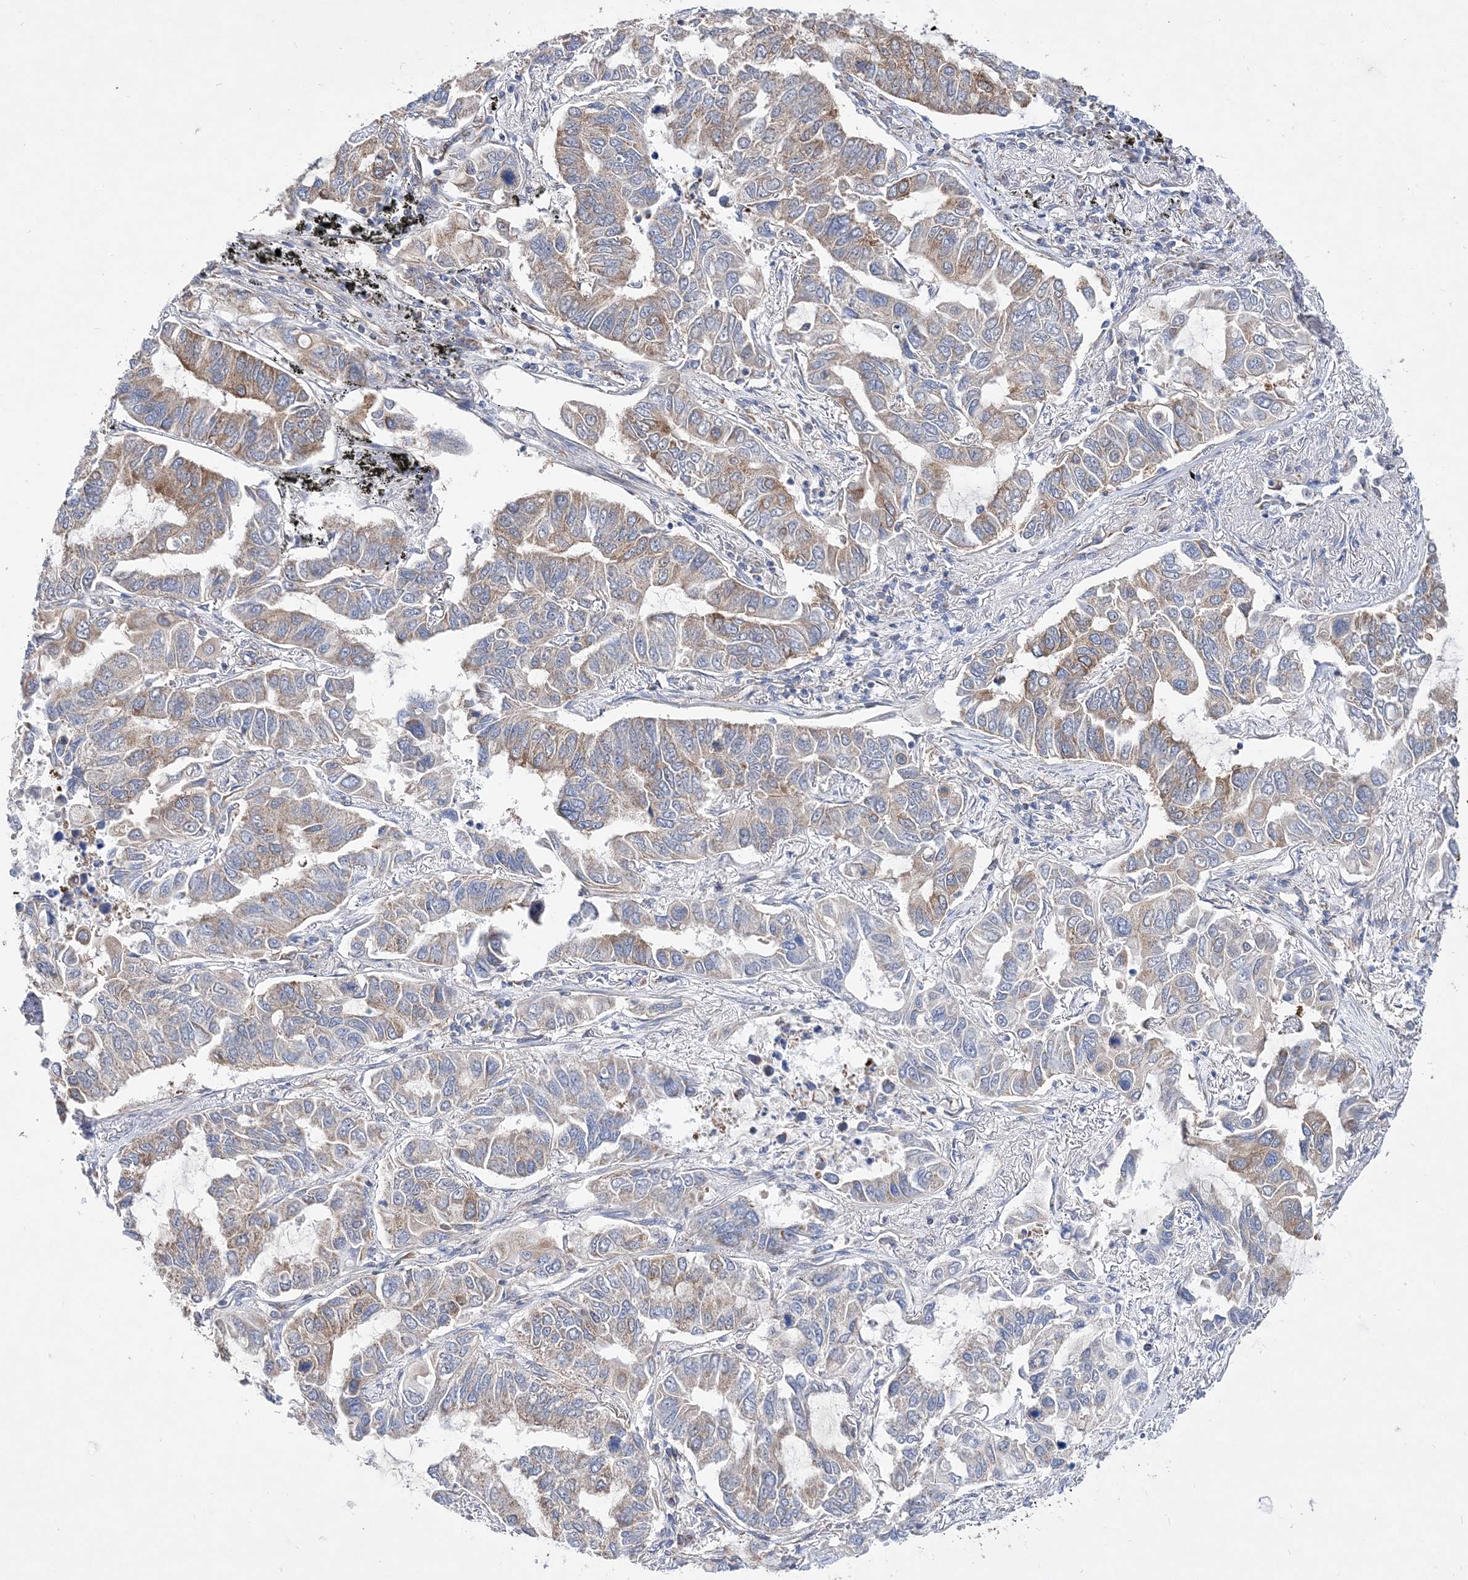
{"staining": {"intensity": "weak", "quantity": "25%-75%", "location": "cytoplasmic/membranous"}, "tissue": "lung cancer", "cell_type": "Tumor cells", "image_type": "cancer", "snomed": [{"axis": "morphology", "description": "Adenocarcinoma, NOS"}, {"axis": "topography", "description": "Lung"}], "caption": "Protein staining displays weak cytoplasmic/membranous staining in approximately 25%-75% of tumor cells in lung adenocarcinoma.", "gene": "JKAMP", "patient": {"sex": "male", "age": 64}}